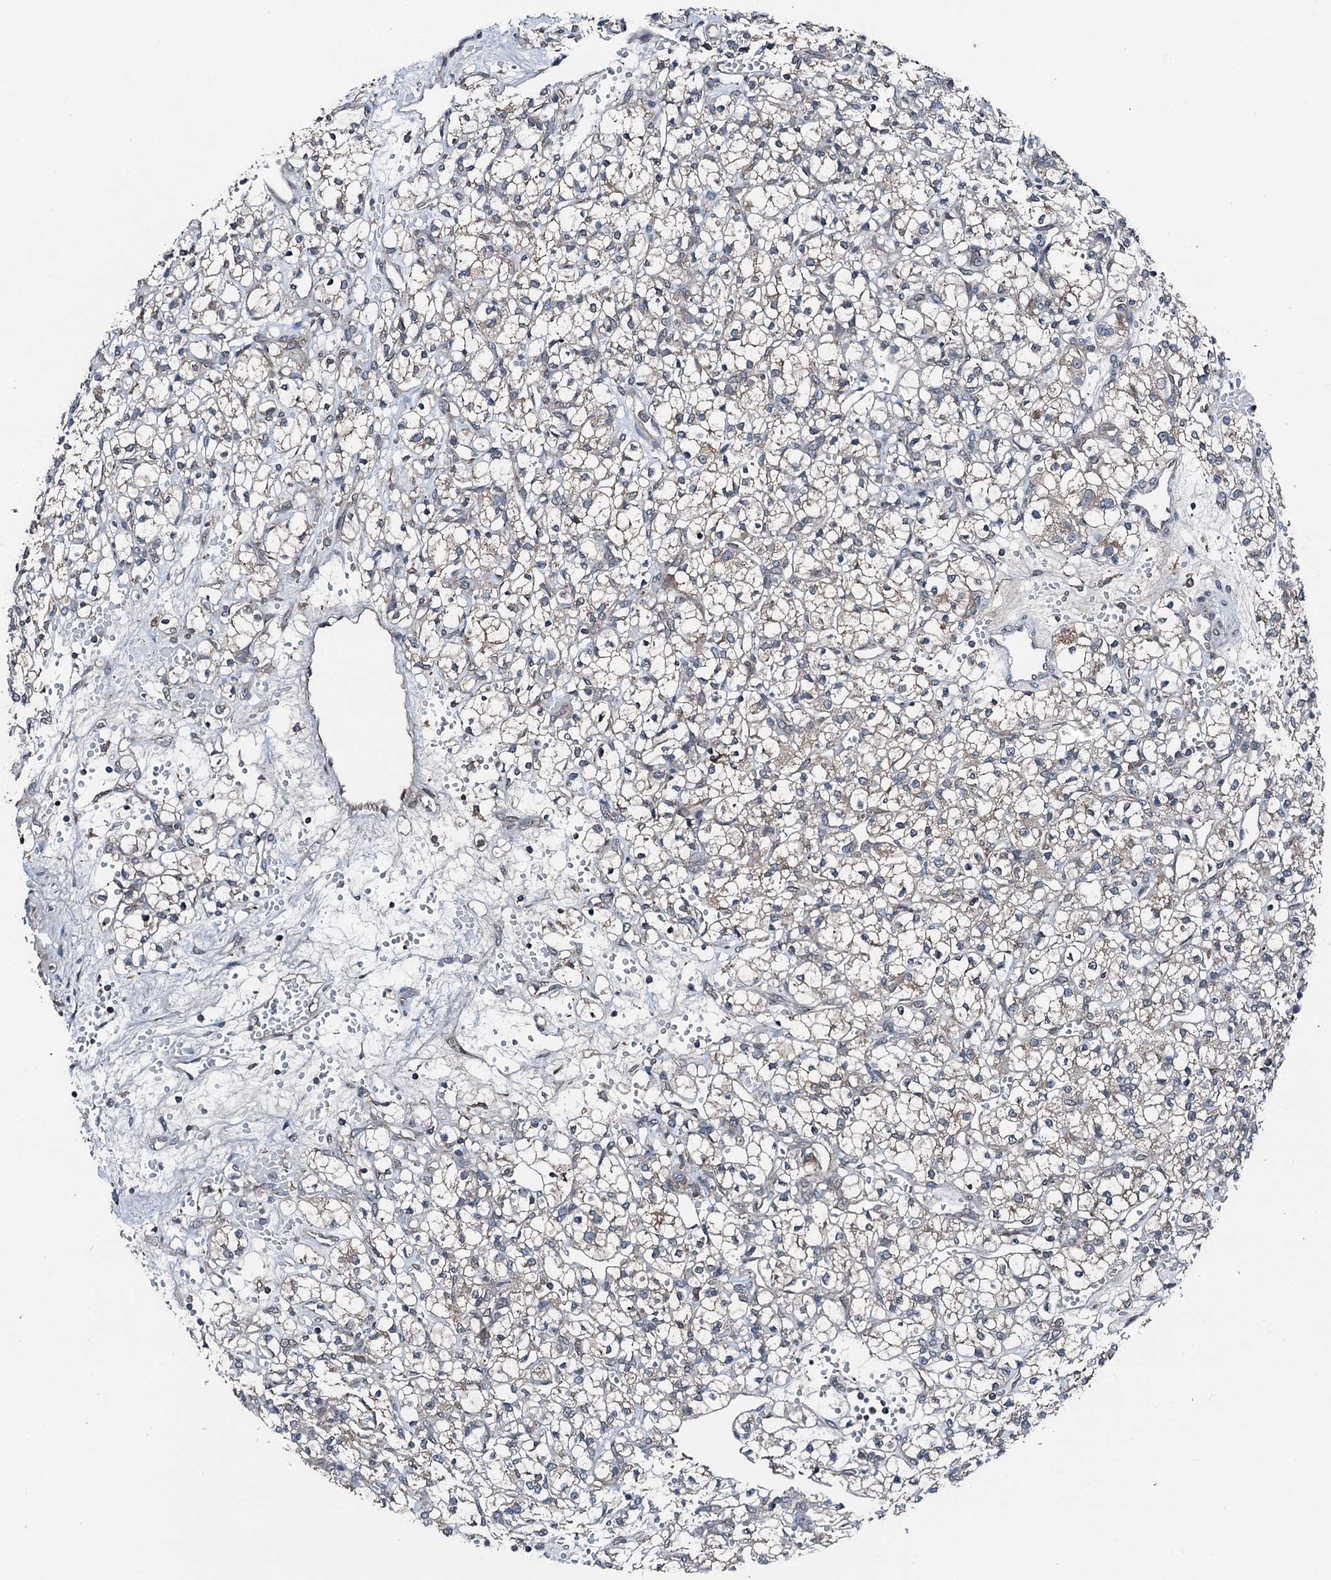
{"staining": {"intensity": "negative", "quantity": "none", "location": "none"}, "tissue": "renal cancer", "cell_type": "Tumor cells", "image_type": "cancer", "snomed": [{"axis": "morphology", "description": "Adenocarcinoma, NOS"}, {"axis": "topography", "description": "Kidney"}], "caption": "The image shows no staining of tumor cells in renal adenocarcinoma.", "gene": "FLYWCH1", "patient": {"sex": "female", "age": 59}}